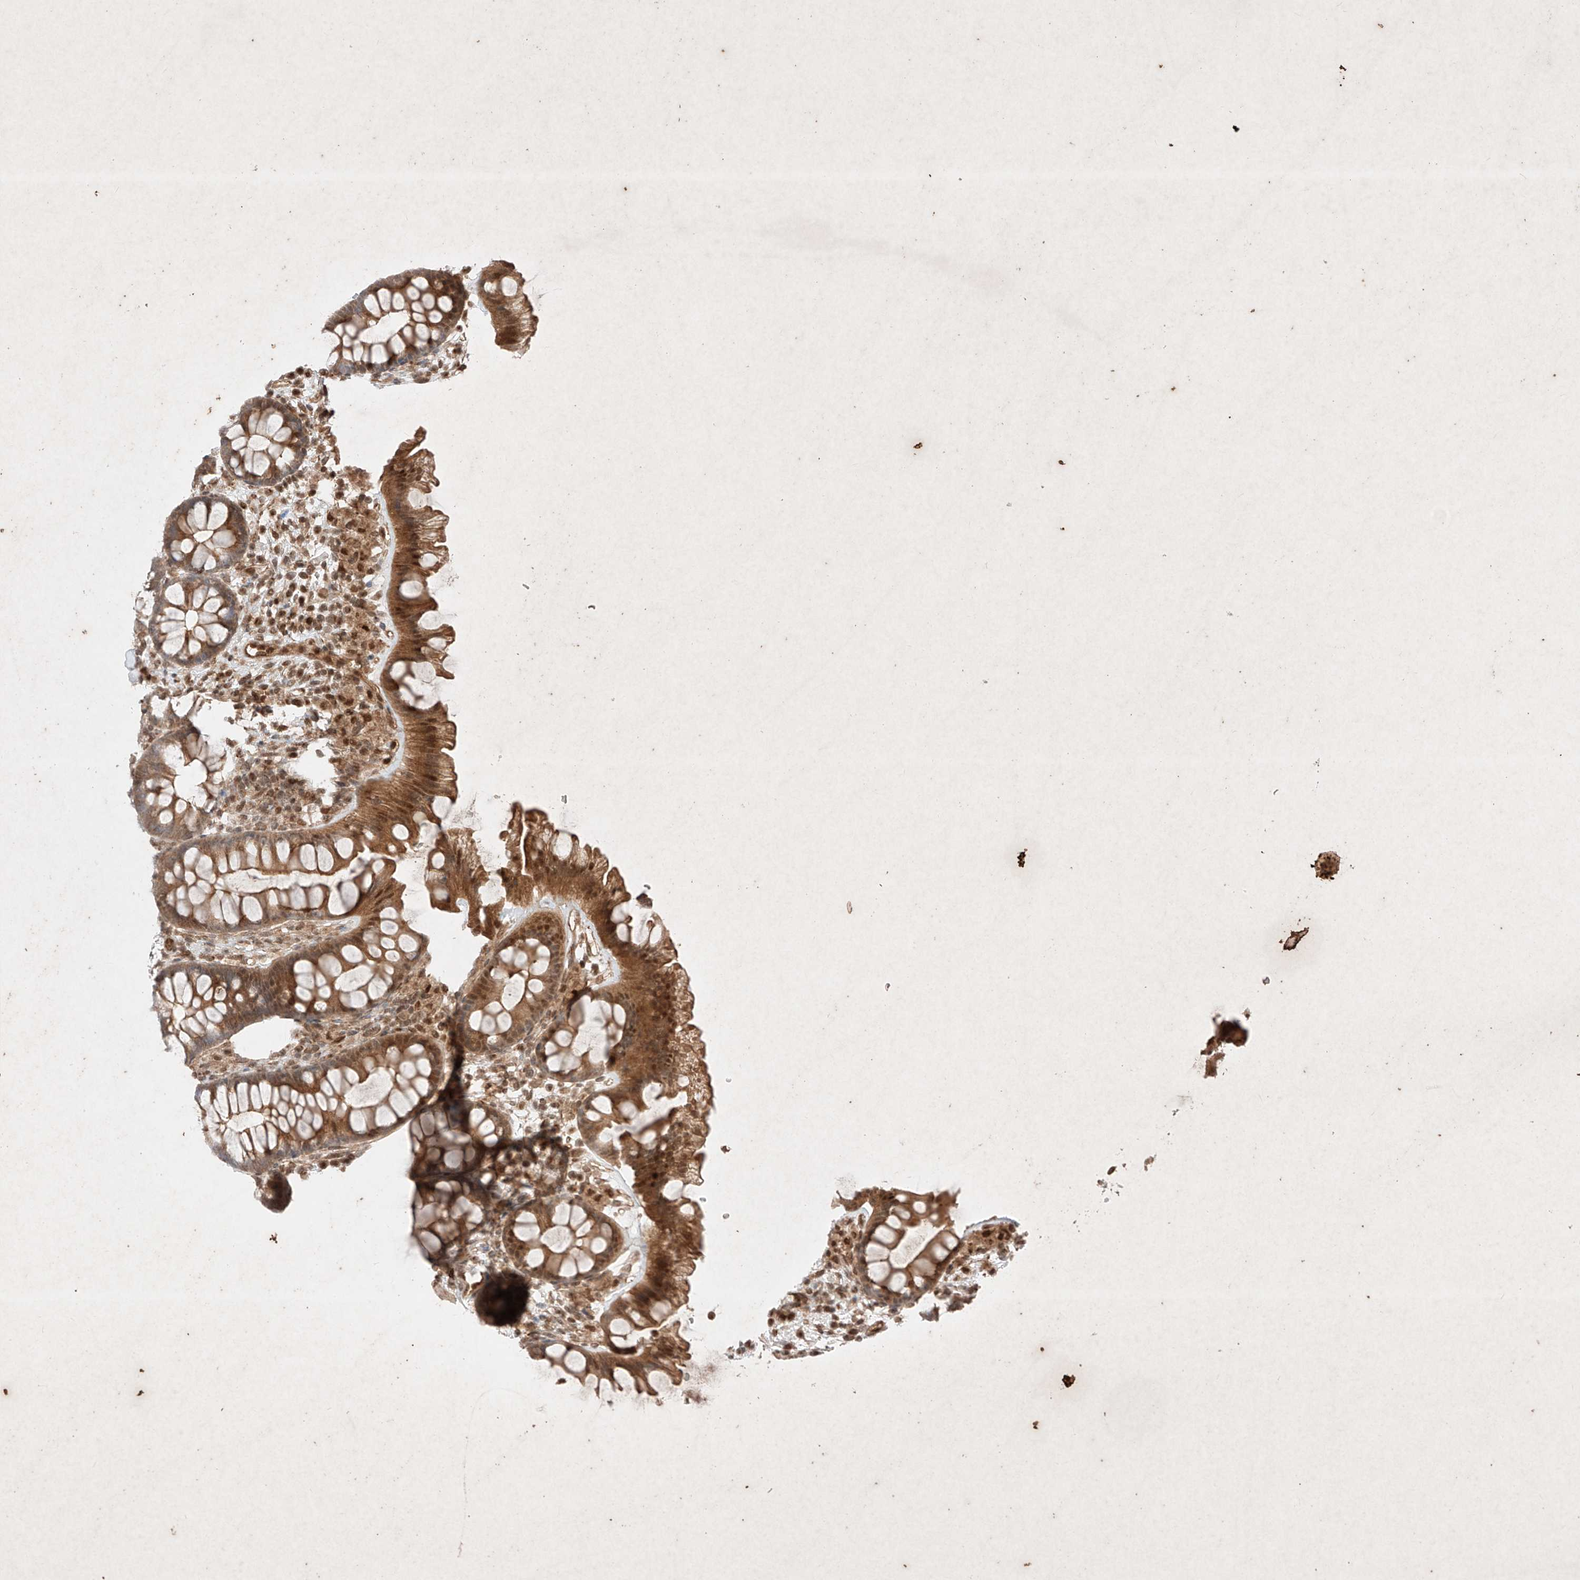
{"staining": {"intensity": "moderate", "quantity": ">75%", "location": "cytoplasmic/membranous,nuclear"}, "tissue": "colon", "cell_type": "Glandular cells", "image_type": "normal", "snomed": [{"axis": "morphology", "description": "Normal tissue, NOS"}, {"axis": "topography", "description": "Colon"}], "caption": "Immunohistochemical staining of benign human colon demonstrates >75% levels of moderate cytoplasmic/membranous,nuclear protein positivity in about >75% of glandular cells. (Brightfield microscopy of DAB IHC at high magnification).", "gene": "RNF31", "patient": {"sex": "female", "age": 62}}